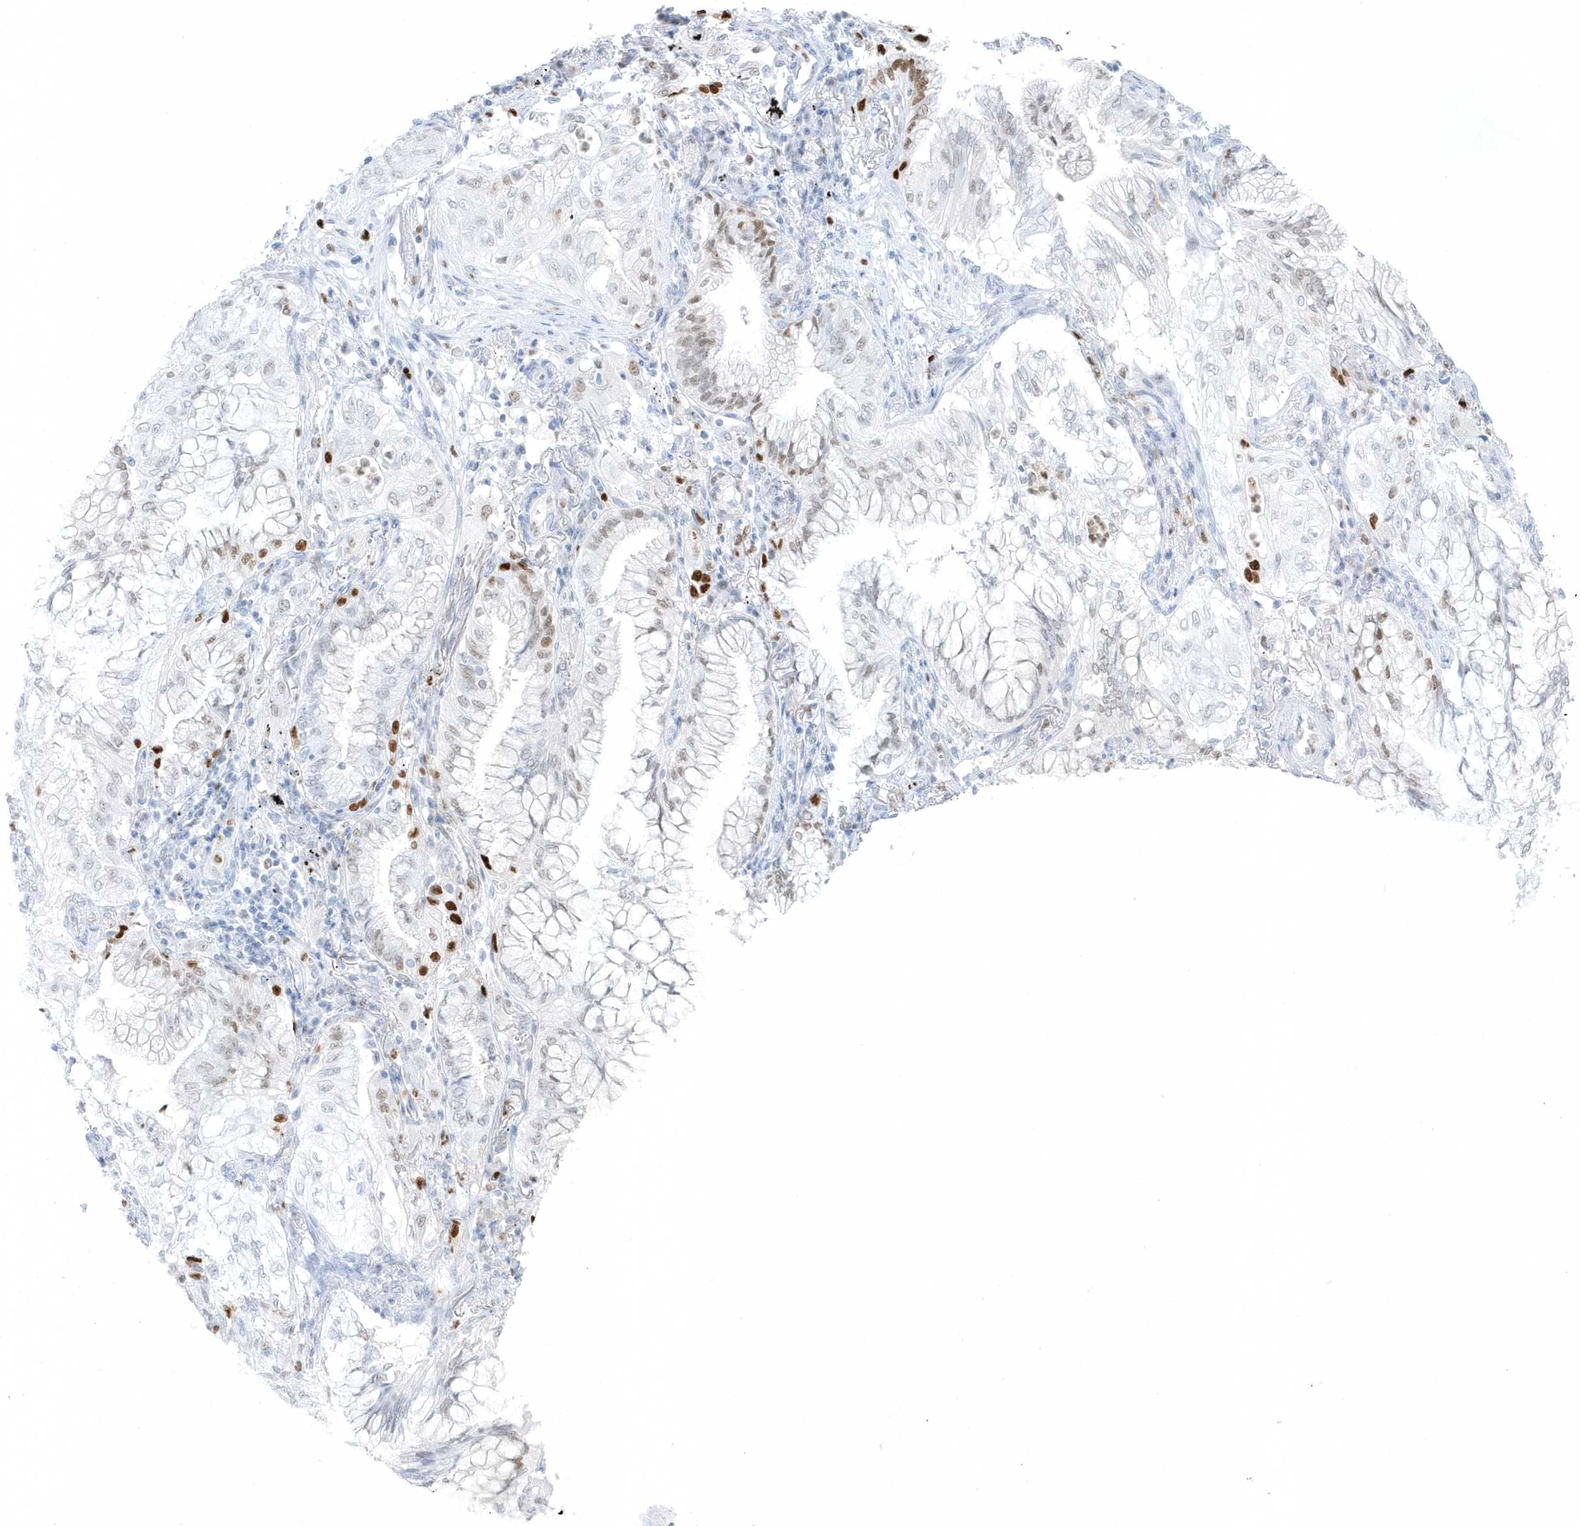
{"staining": {"intensity": "moderate", "quantity": "<25%", "location": "nuclear"}, "tissue": "lung cancer", "cell_type": "Tumor cells", "image_type": "cancer", "snomed": [{"axis": "morphology", "description": "Adenocarcinoma, NOS"}, {"axis": "topography", "description": "Lung"}], "caption": "Human adenocarcinoma (lung) stained with a protein marker displays moderate staining in tumor cells.", "gene": "SMIM34", "patient": {"sex": "female", "age": 70}}